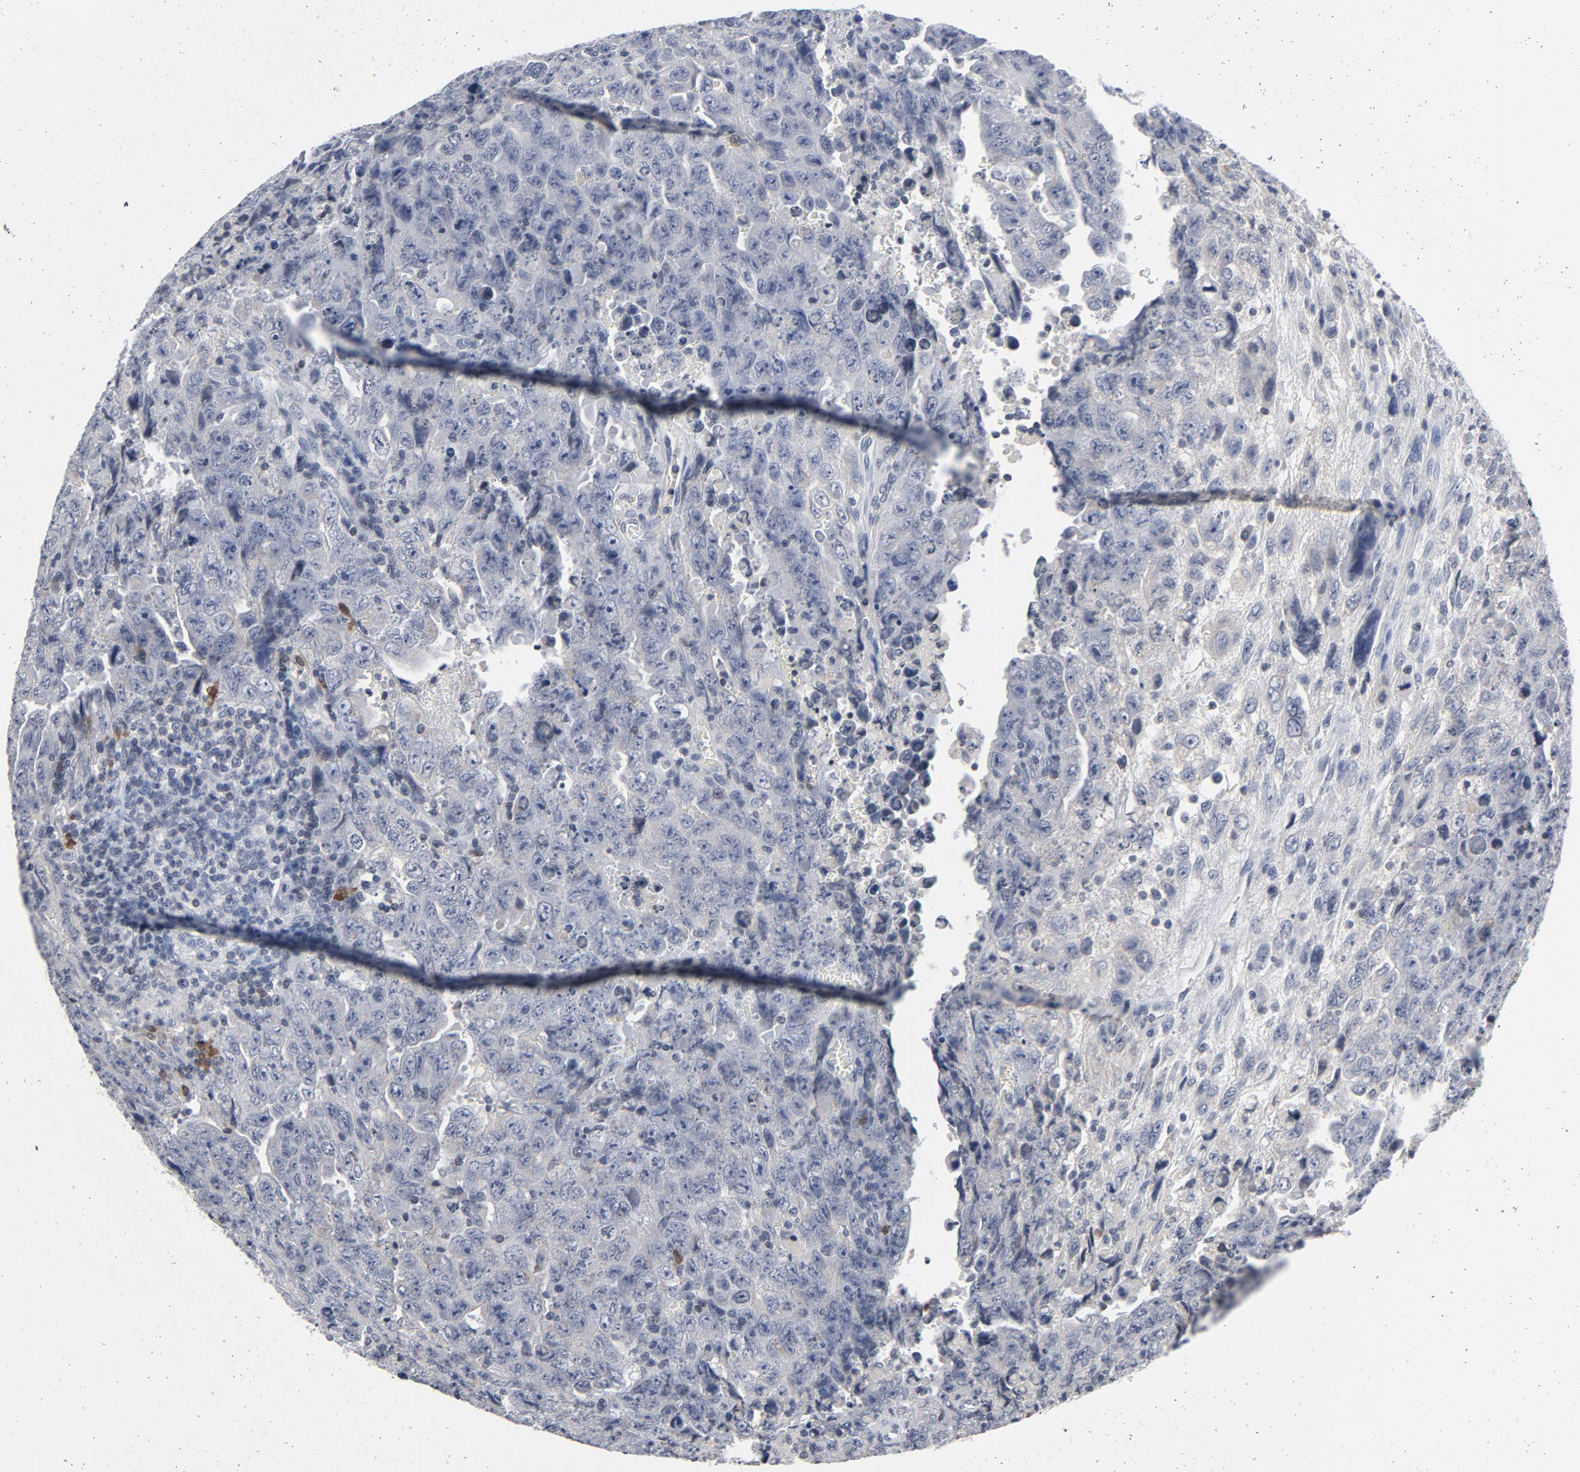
{"staining": {"intensity": "negative", "quantity": "none", "location": "none"}, "tissue": "testis cancer", "cell_type": "Tumor cells", "image_type": "cancer", "snomed": [{"axis": "morphology", "description": "Carcinoma, Embryonal, NOS"}, {"axis": "topography", "description": "Testis"}], "caption": "Protein analysis of testis cancer (embryonal carcinoma) reveals no significant expression in tumor cells.", "gene": "TCL1A", "patient": {"sex": "male", "age": 28}}